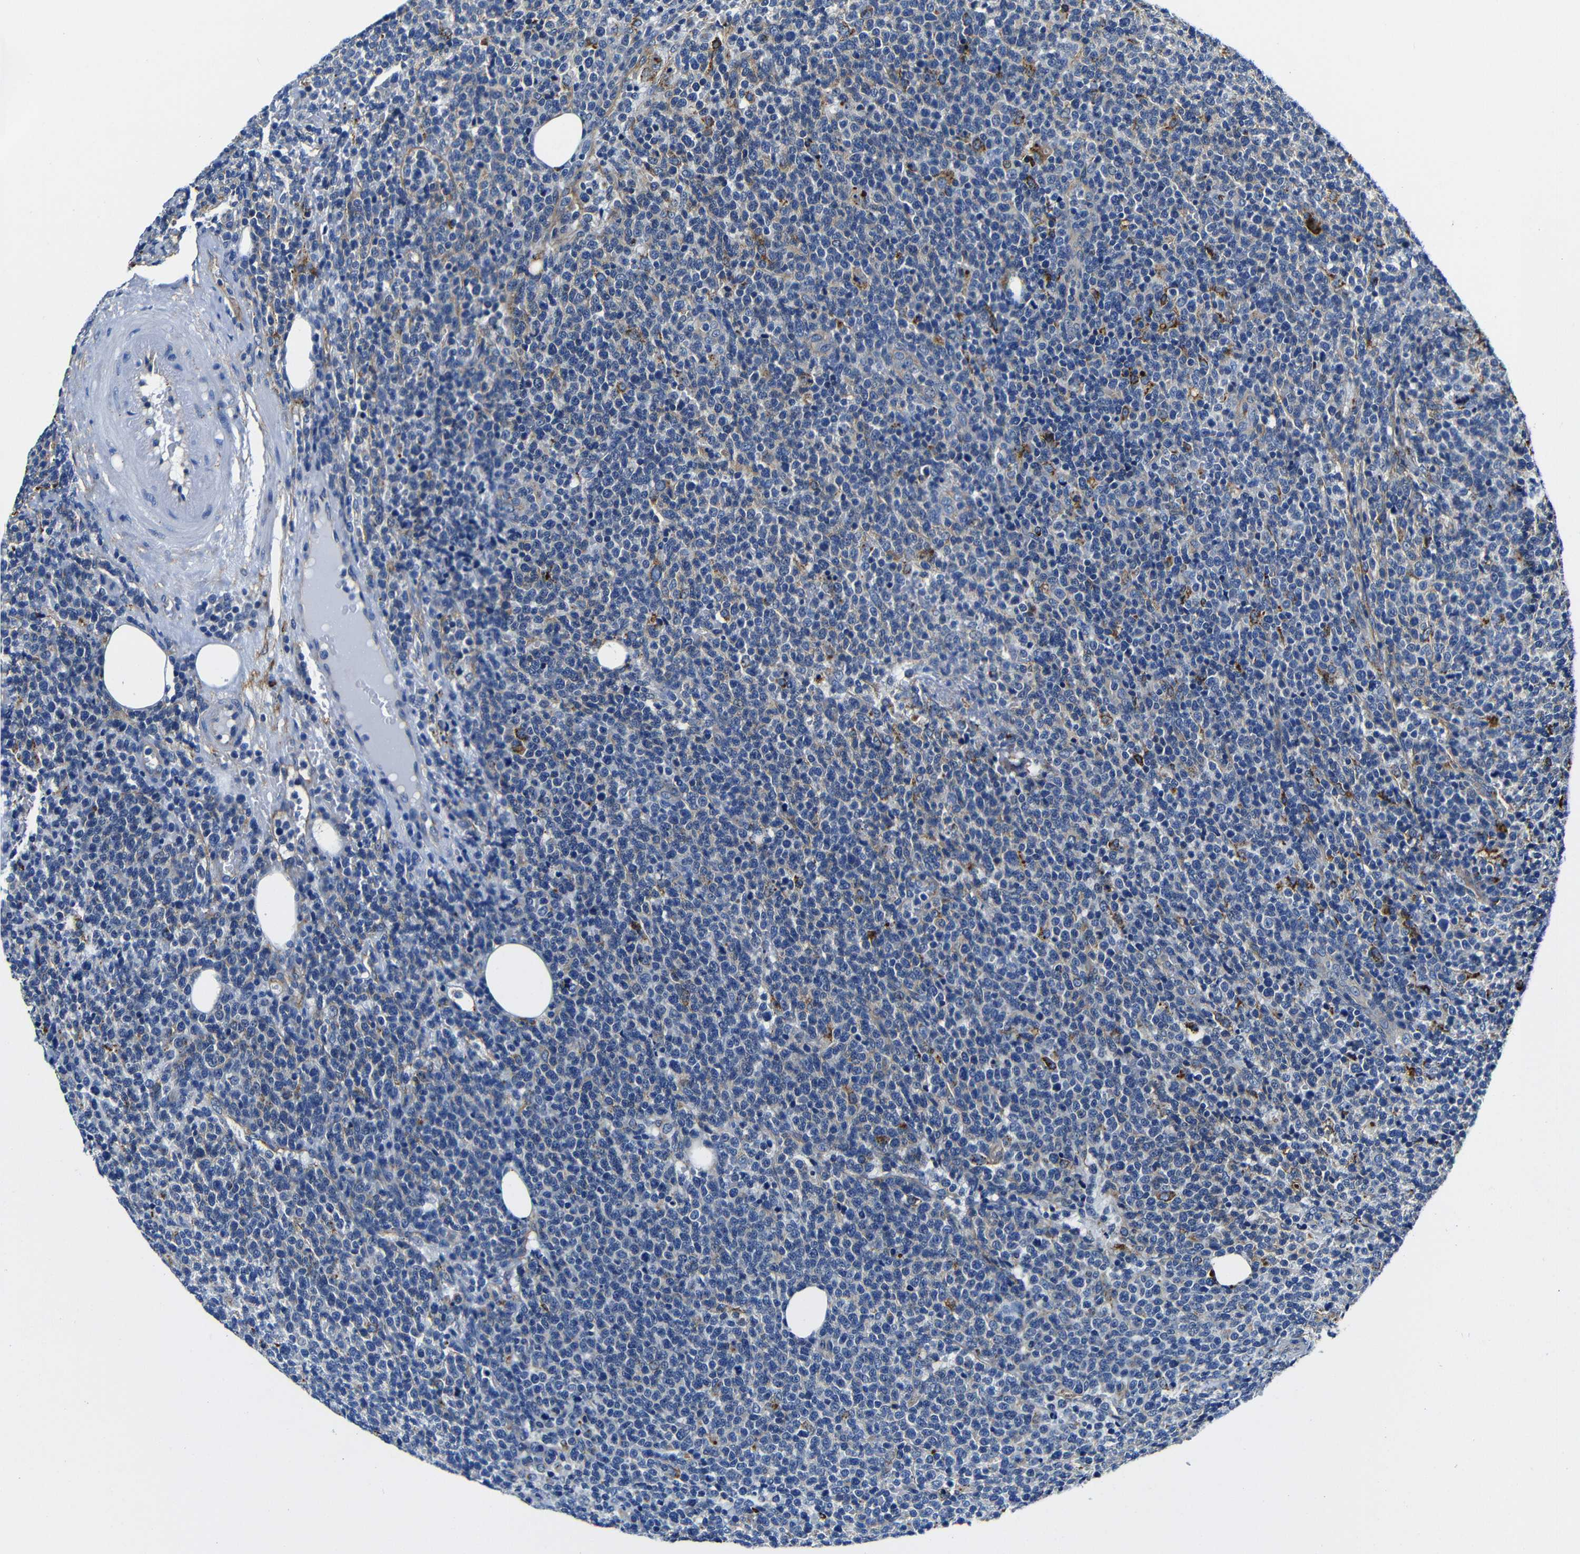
{"staining": {"intensity": "negative", "quantity": "none", "location": "none"}, "tissue": "lymphoma", "cell_type": "Tumor cells", "image_type": "cancer", "snomed": [{"axis": "morphology", "description": "Malignant lymphoma, non-Hodgkin's type, High grade"}, {"axis": "topography", "description": "Lymph node"}], "caption": "This is an immunohistochemistry histopathology image of lymphoma. There is no expression in tumor cells.", "gene": "GIMAP2", "patient": {"sex": "male", "age": 61}}